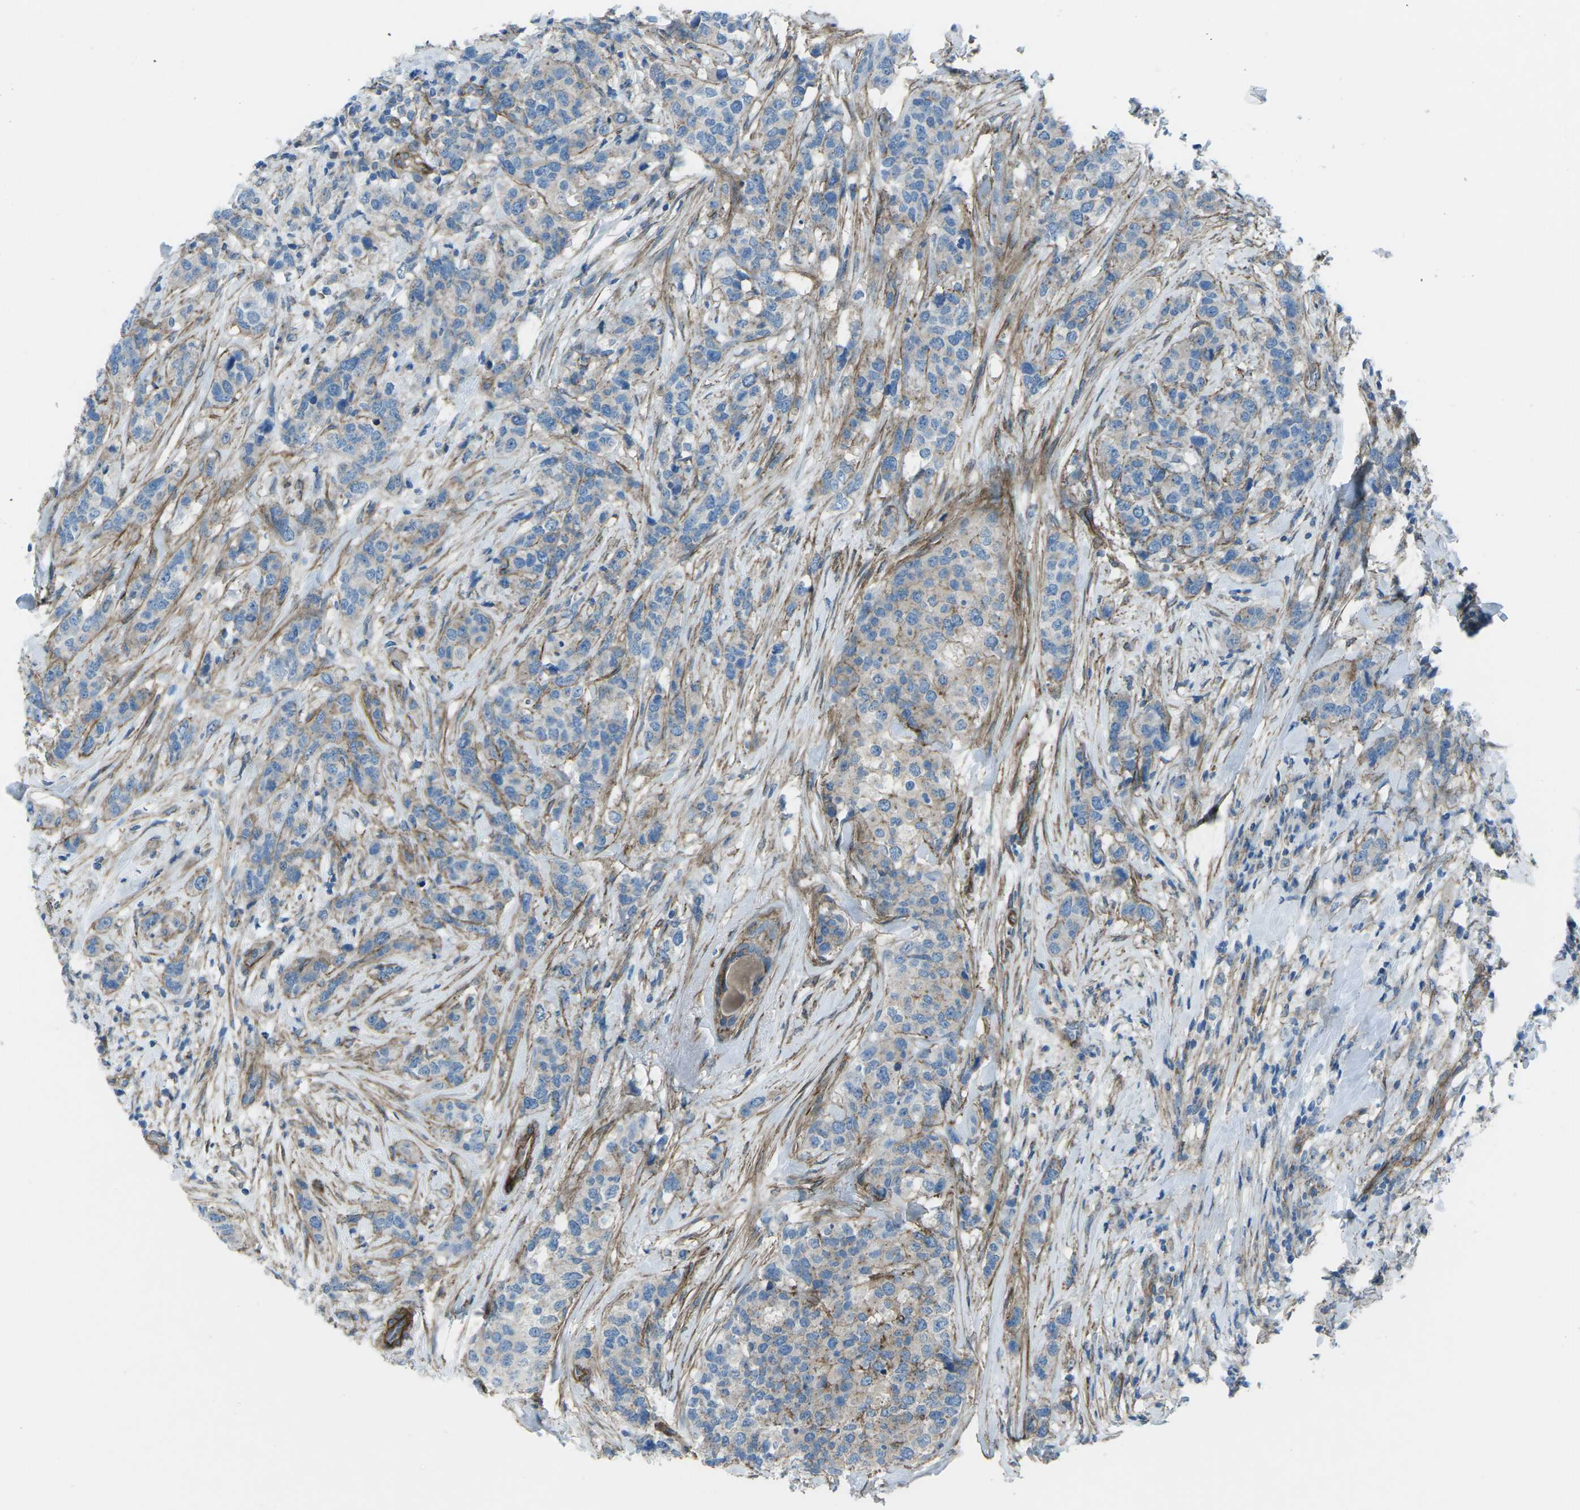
{"staining": {"intensity": "weak", "quantity": "<25%", "location": "cytoplasmic/membranous"}, "tissue": "breast cancer", "cell_type": "Tumor cells", "image_type": "cancer", "snomed": [{"axis": "morphology", "description": "Lobular carcinoma"}, {"axis": "topography", "description": "Breast"}], "caption": "A high-resolution image shows immunohistochemistry staining of breast cancer, which reveals no significant positivity in tumor cells.", "gene": "UTRN", "patient": {"sex": "female", "age": 59}}